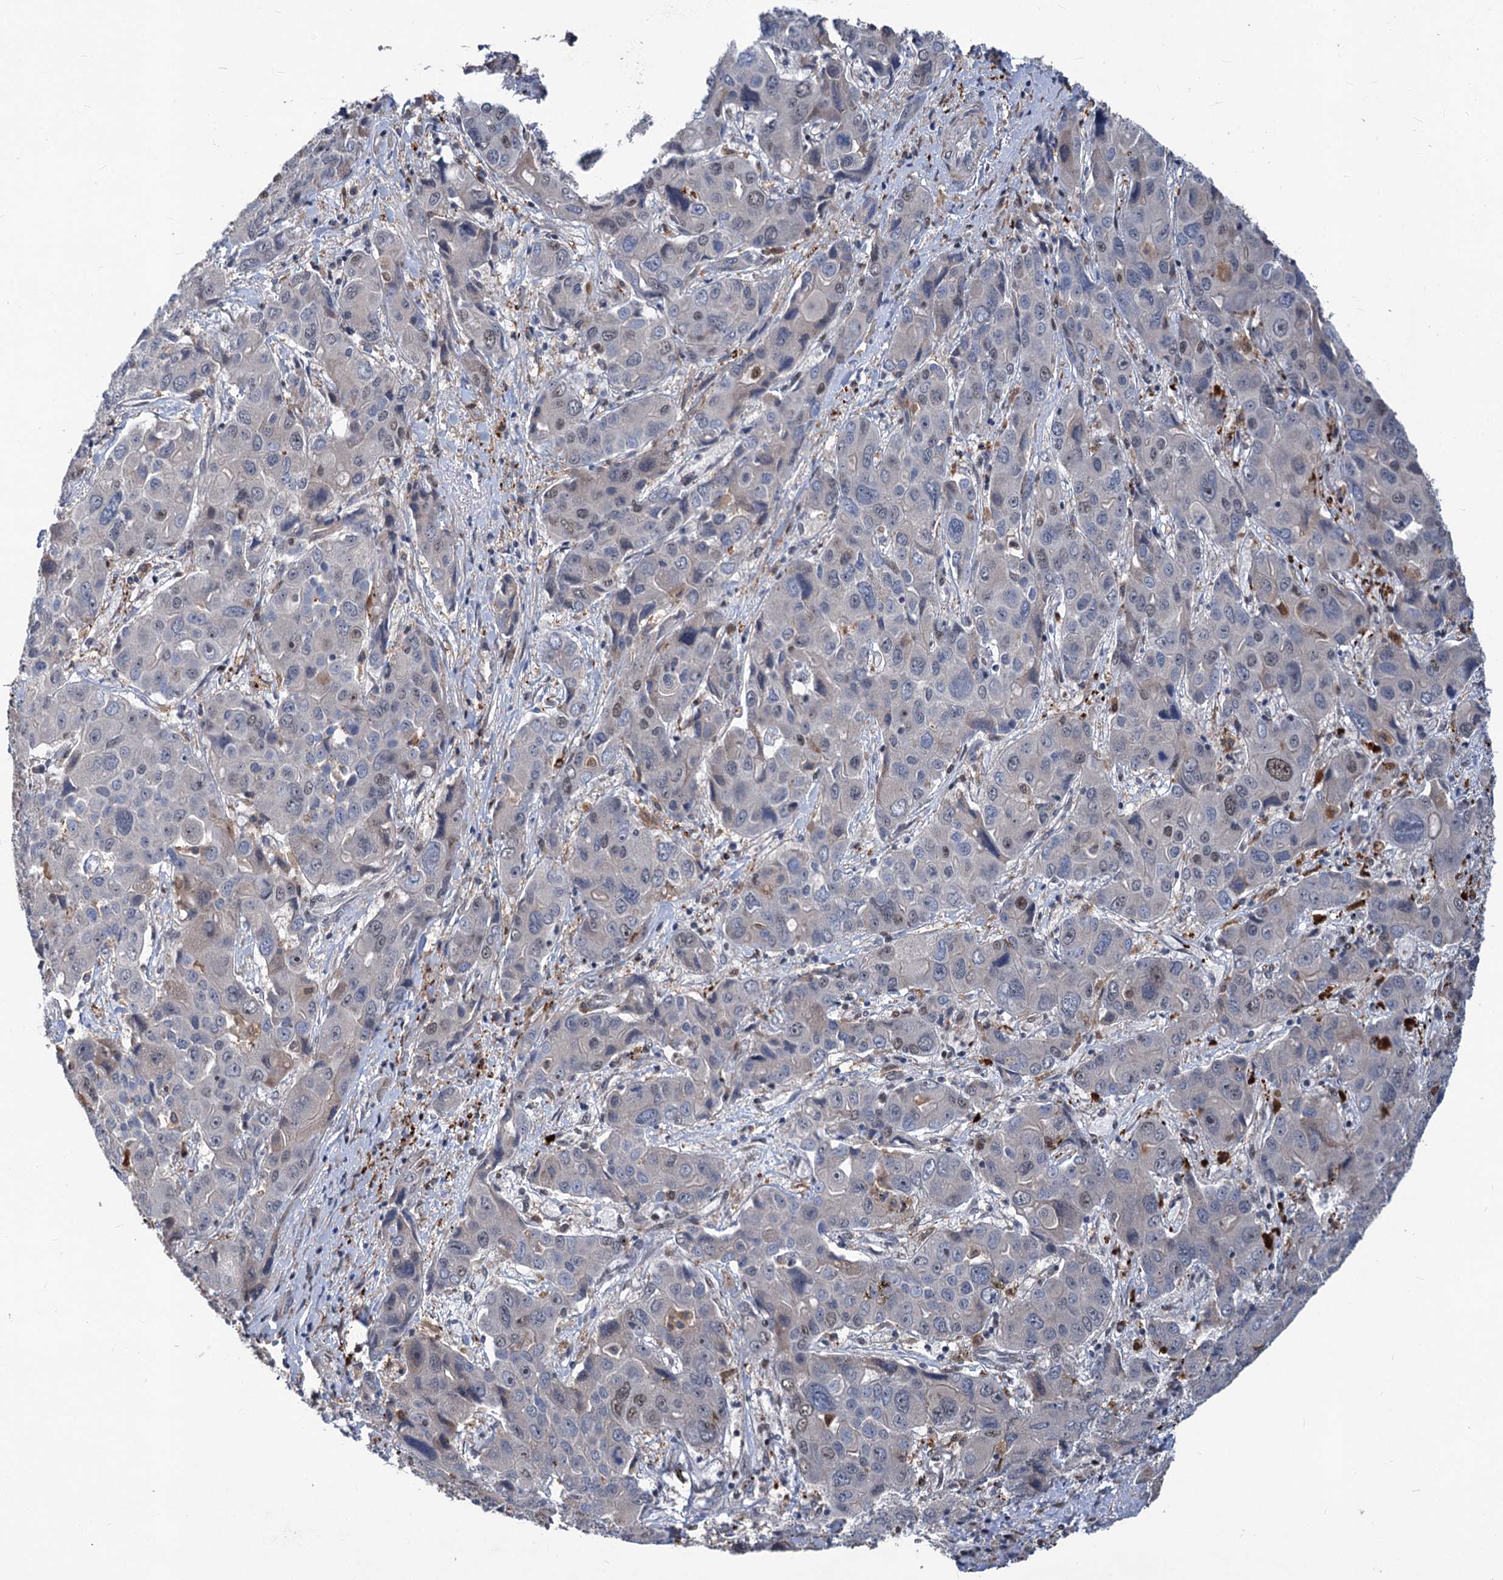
{"staining": {"intensity": "negative", "quantity": "none", "location": "none"}, "tissue": "liver cancer", "cell_type": "Tumor cells", "image_type": "cancer", "snomed": [{"axis": "morphology", "description": "Cholangiocarcinoma"}, {"axis": "topography", "description": "Liver"}], "caption": "This is an immunohistochemistry (IHC) image of human liver cancer. There is no positivity in tumor cells.", "gene": "PHF8", "patient": {"sex": "male", "age": 67}}